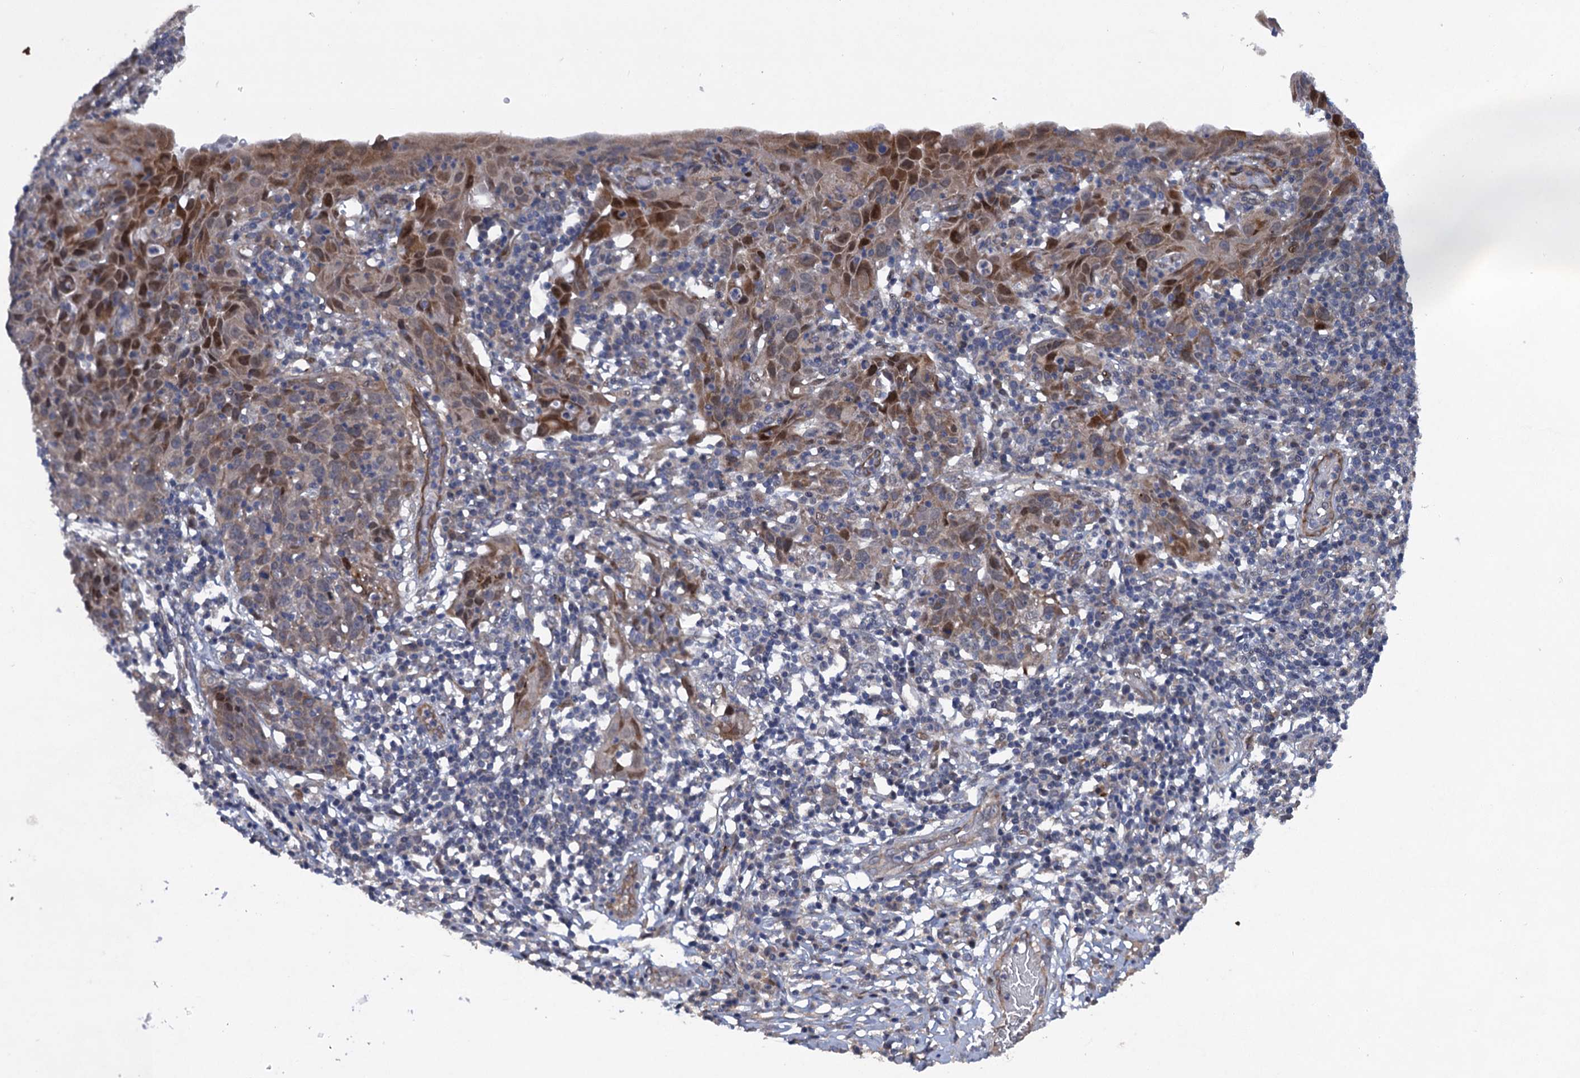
{"staining": {"intensity": "moderate", "quantity": "<25%", "location": "nuclear"}, "tissue": "cervical cancer", "cell_type": "Tumor cells", "image_type": "cancer", "snomed": [{"axis": "morphology", "description": "Squamous cell carcinoma, NOS"}, {"axis": "topography", "description": "Cervix"}], "caption": "An immunohistochemistry (IHC) photomicrograph of tumor tissue is shown. Protein staining in brown shows moderate nuclear positivity in cervical cancer (squamous cell carcinoma) within tumor cells.", "gene": "NUDT22", "patient": {"sex": "female", "age": 50}}